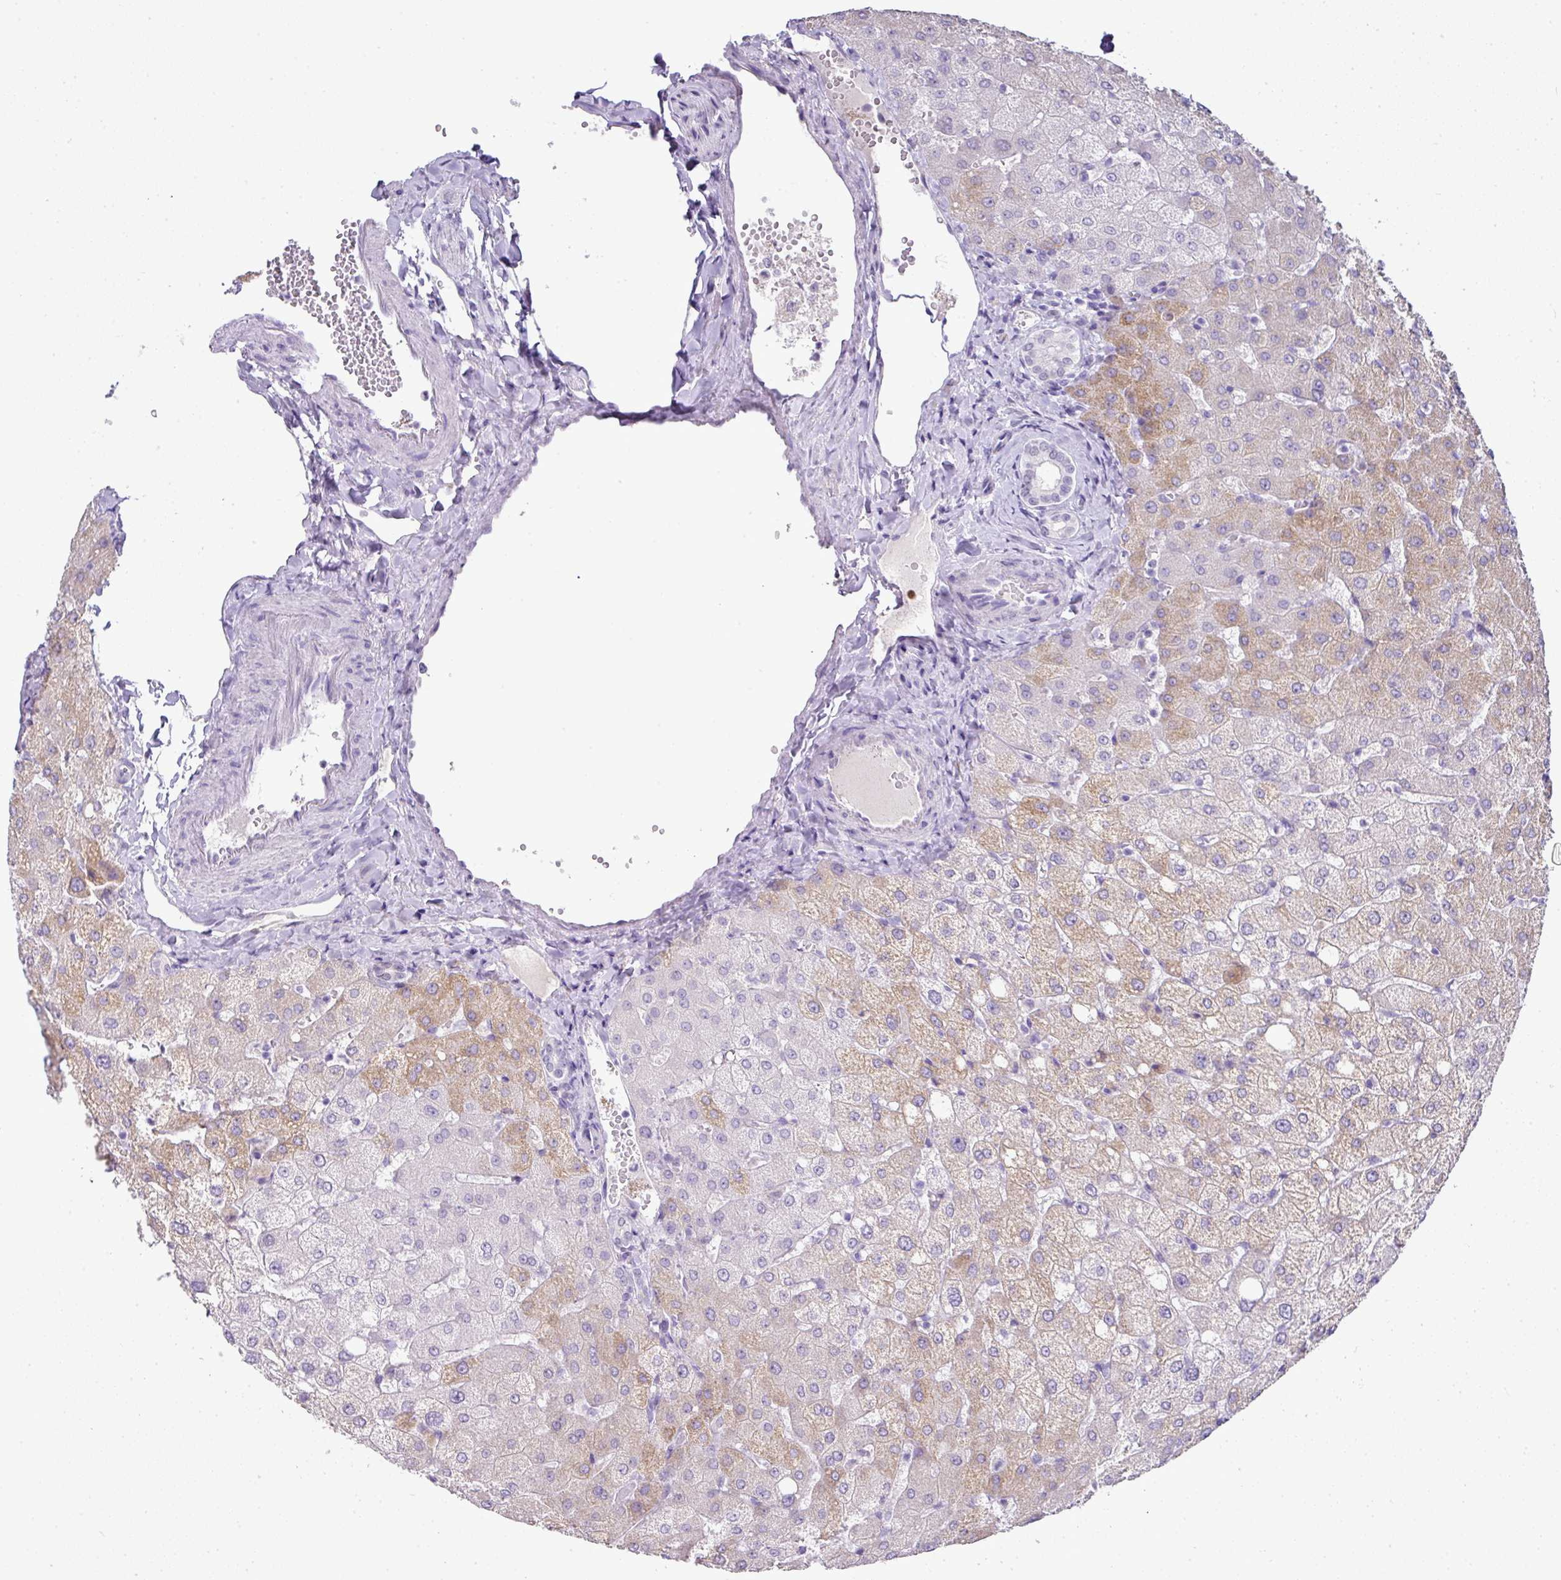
{"staining": {"intensity": "negative", "quantity": "none", "location": "none"}, "tissue": "liver", "cell_type": "Cholangiocytes", "image_type": "normal", "snomed": [{"axis": "morphology", "description": "Normal tissue, NOS"}, {"axis": "topography", "description": "Liver"}], "caption": "Liver stained for a protein using immunohistochemistry demonstrates no positivity cholangiocytes.", "gene": "BCL11A", "patient": {"sex": "female", "age": 54}}